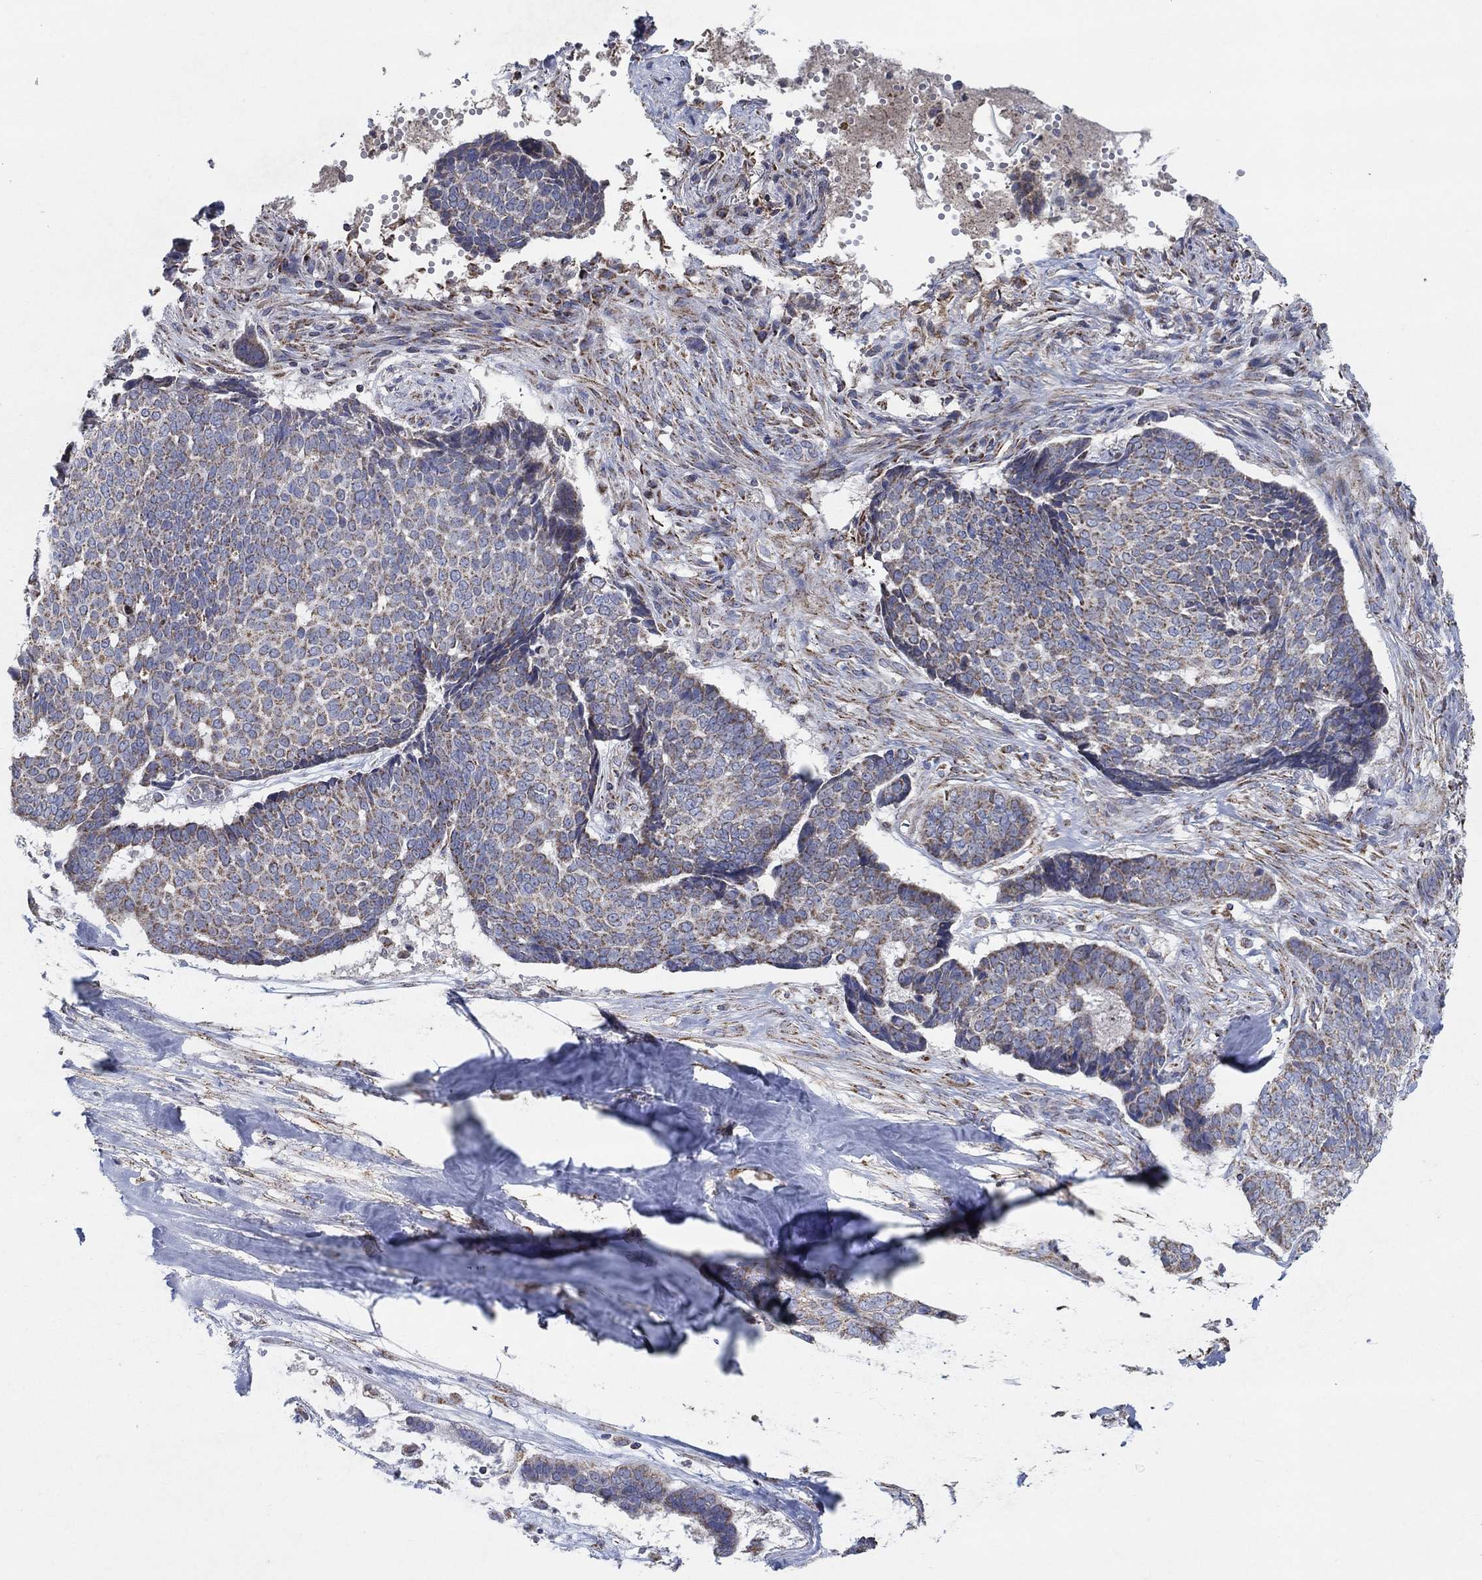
{"staining": {"intensity": "moderate", "quantity": "25%-75%", "location": "cytoplasmic/membranous"}, "tissue": "skin cancer", "cell_type": "Tumor cells", "image_type": "cancer", "snomed": [{"axis": "morphology", "description": "Basal cell carcinoma"}, {"axis": "topography", "description": "Skin"}], "caption": "An immunohistochemistry (IHC) micrograph of tumor tissue is shown. Protein staining in brown highlights moderate cytoplasmic/membranous positivity in skin cancer (basal cell carcinoma) within tumor cells. (DAB IHC, brown staining for protein, blue staining for nuclei).", "gene": "C9orf85", "patient": {"sex": "male", "age": 86}}